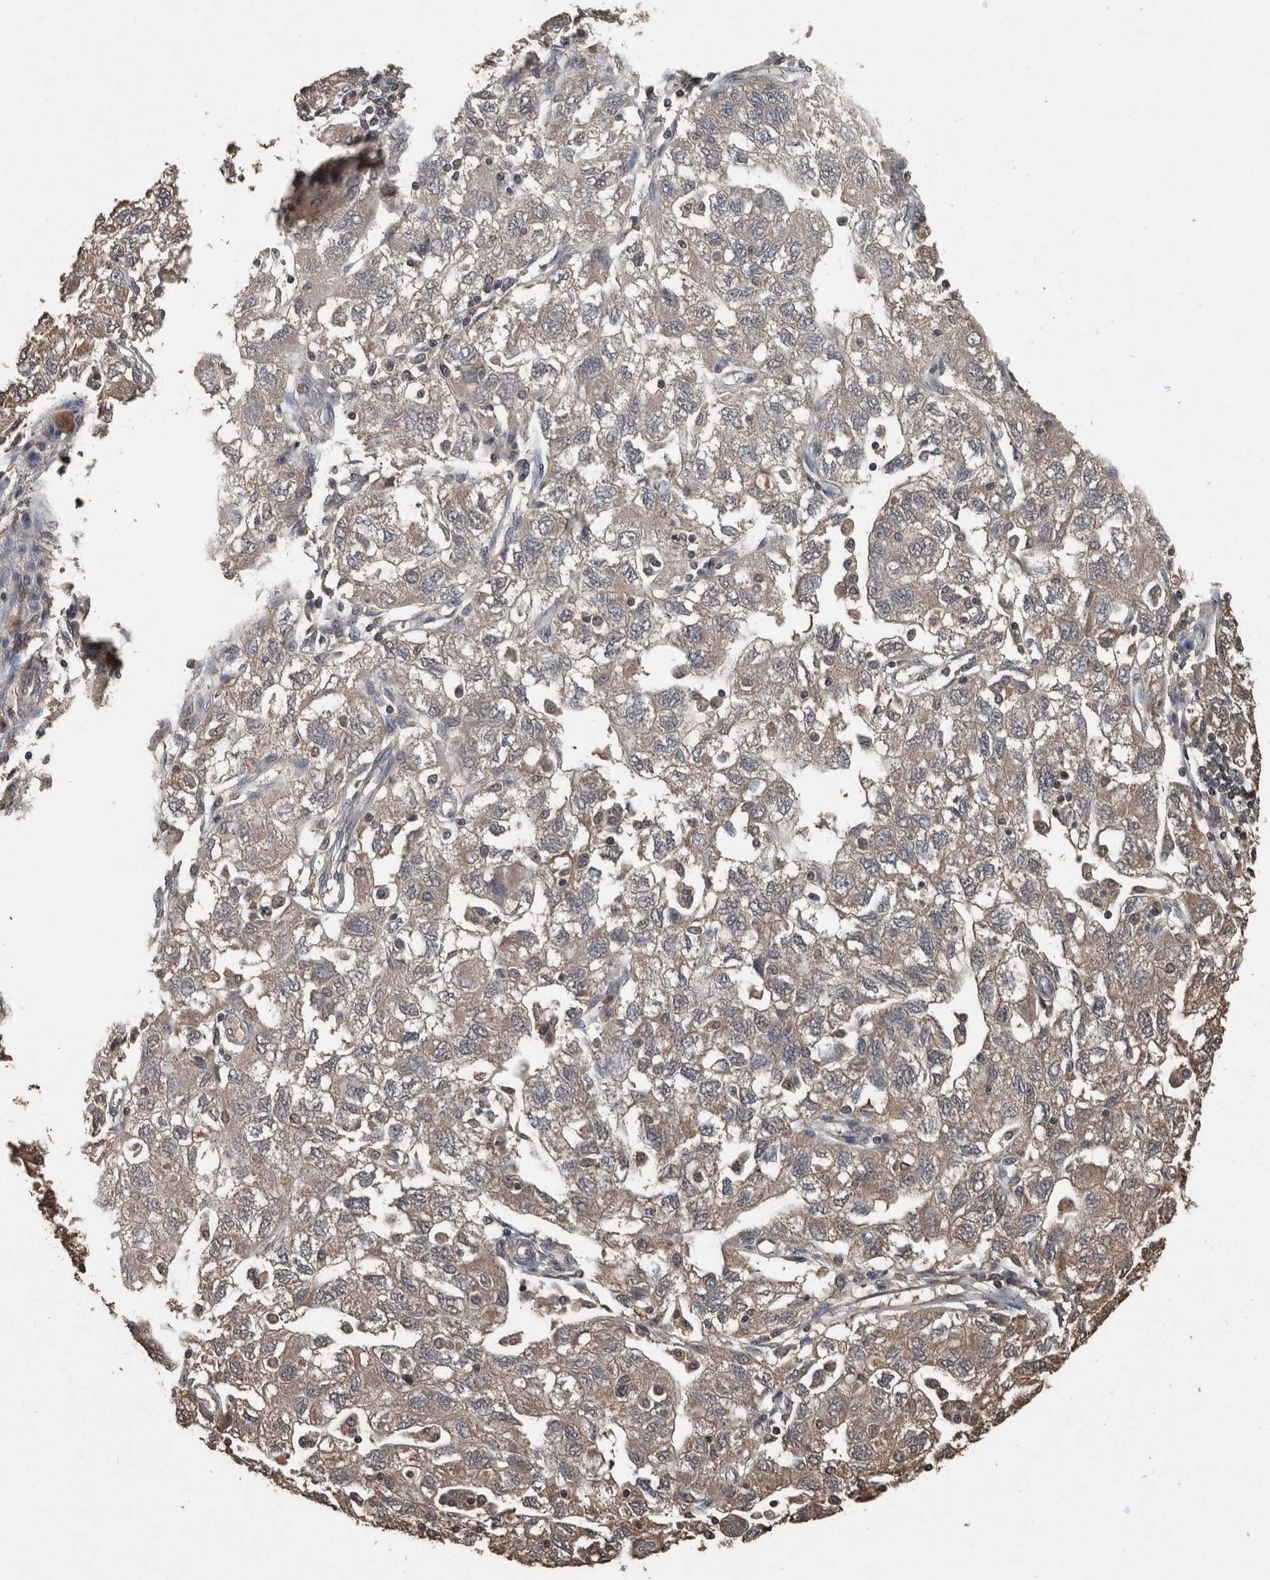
{"staining": {"intensity": "weak", "quantity": "25%-75%", "location": "cytoplasmic/membranous"}, "tissue": "ovarian cancer", "cell_type": "Tumor cells", "image_type": "cancer", "snomed": [{"axis": "morphology", "description": "Carcinoma, NOS"}, {"axis": "morphology", "description": "Cystadenocarcinoma, serous, NOS"}, {"axis": "topography", "description": "Ovary"}], "caption": "The photomicrograph shows staining of ovarian serous cystadenocarcinoma, revealing weak cytoplasmic/membranous protein expression (brown color) within tumor cells.", "gene": "FGFRL1", "patient": {"sex": "female", "age": 69}}